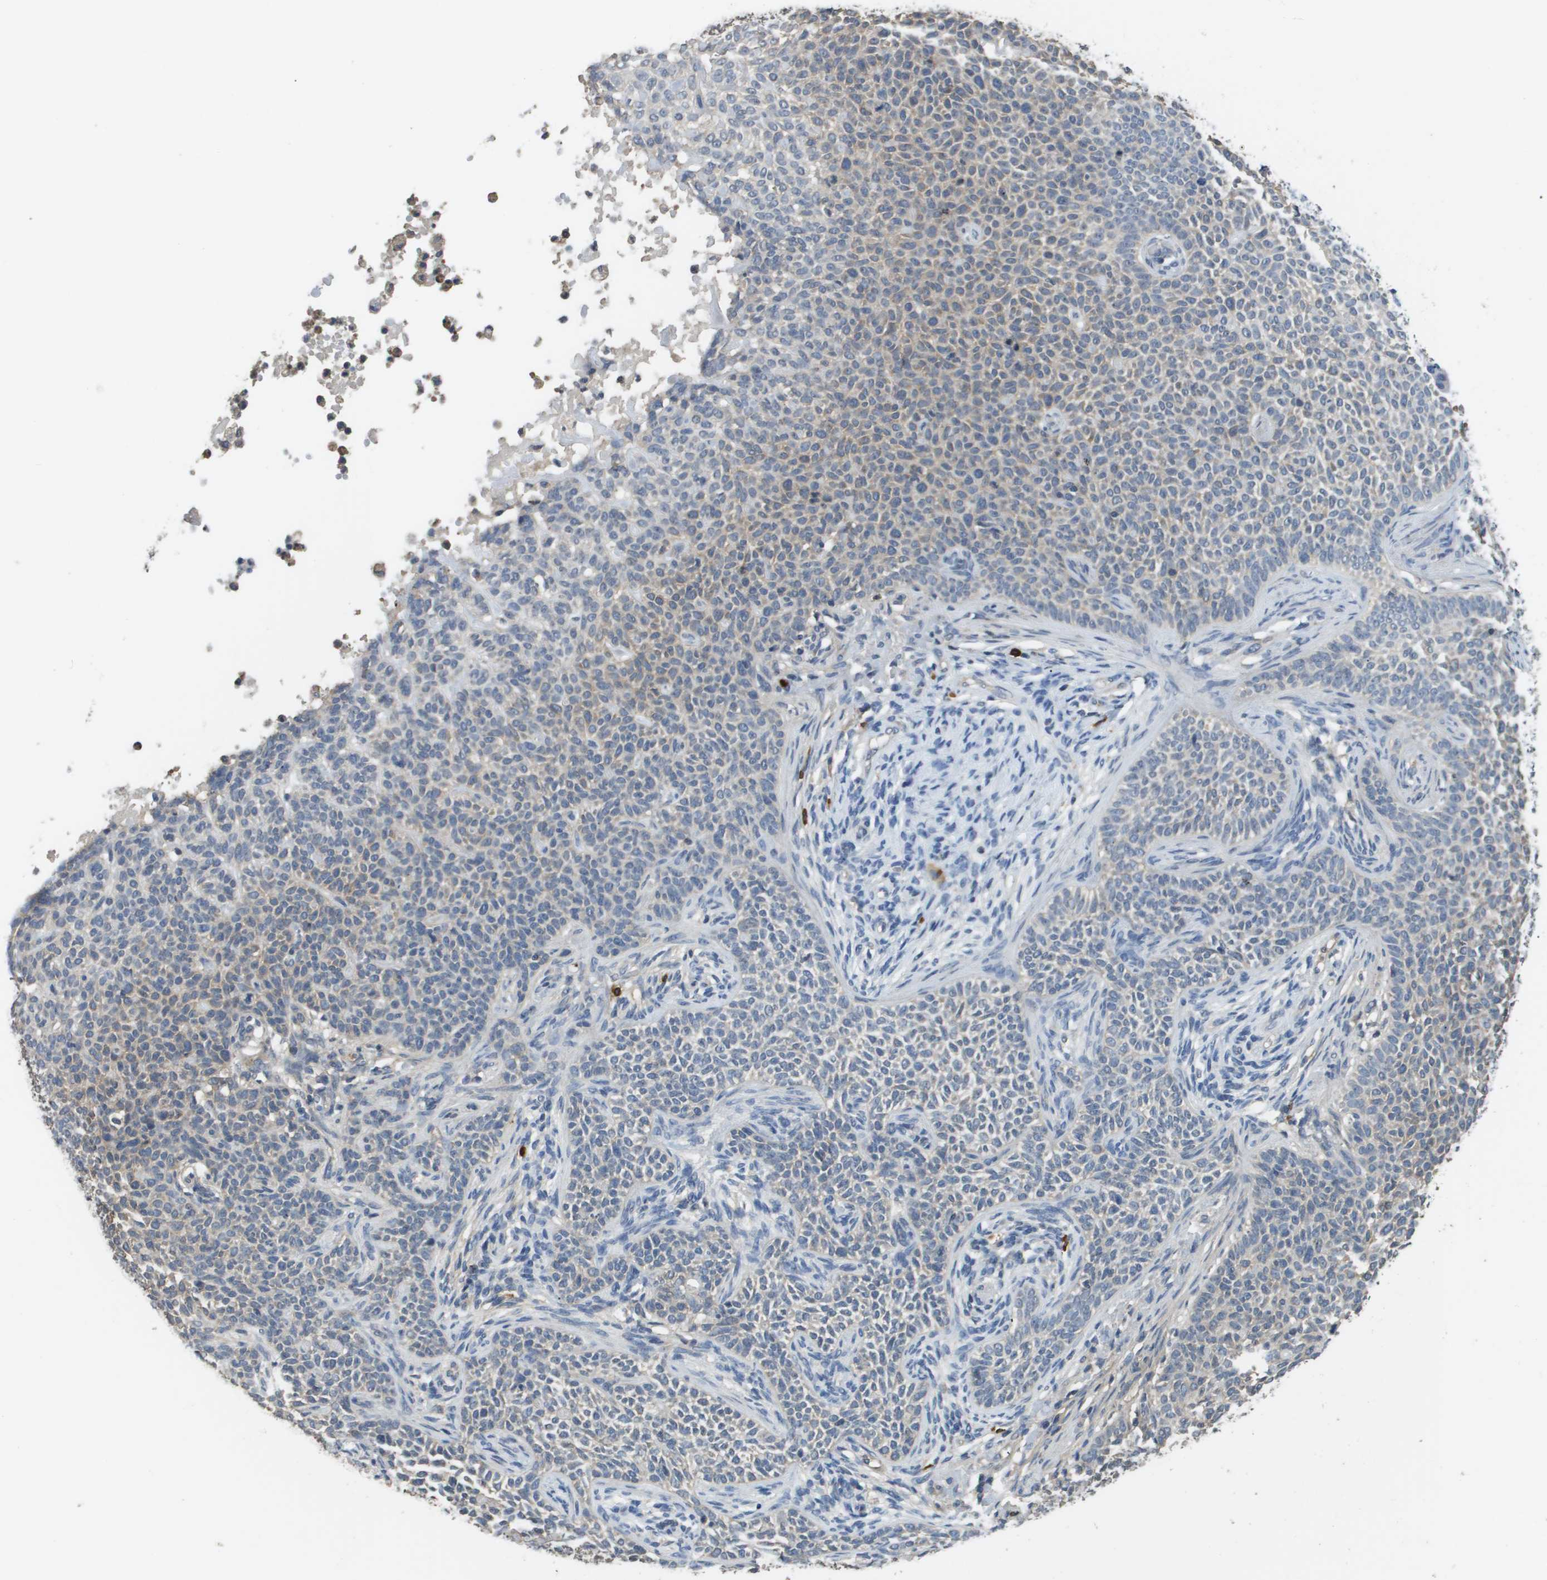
{"staining": {"intensity": "weak", "quantity": "<25%", "location": "cytoplasmic/membranous"}, "tissue": "skin cancer", "cell_type": "Tumor cells", "image_type": "cancer", "snomed": [{"axis": "morphology", "description": "Normal tissue, NOS"}, {"axis": "morphology", "description": "Basal cell carcinoma"}, {"axis": "topography", "description": "Skin"}], "caption": "This is an immunohistochemistry (IHC) histopathology image of human skin cancer (basal cell carcinoma). There is no expression in tumor cells.", "gene": "RAB27B", "patient": {"sex": "male", "age": 87}}